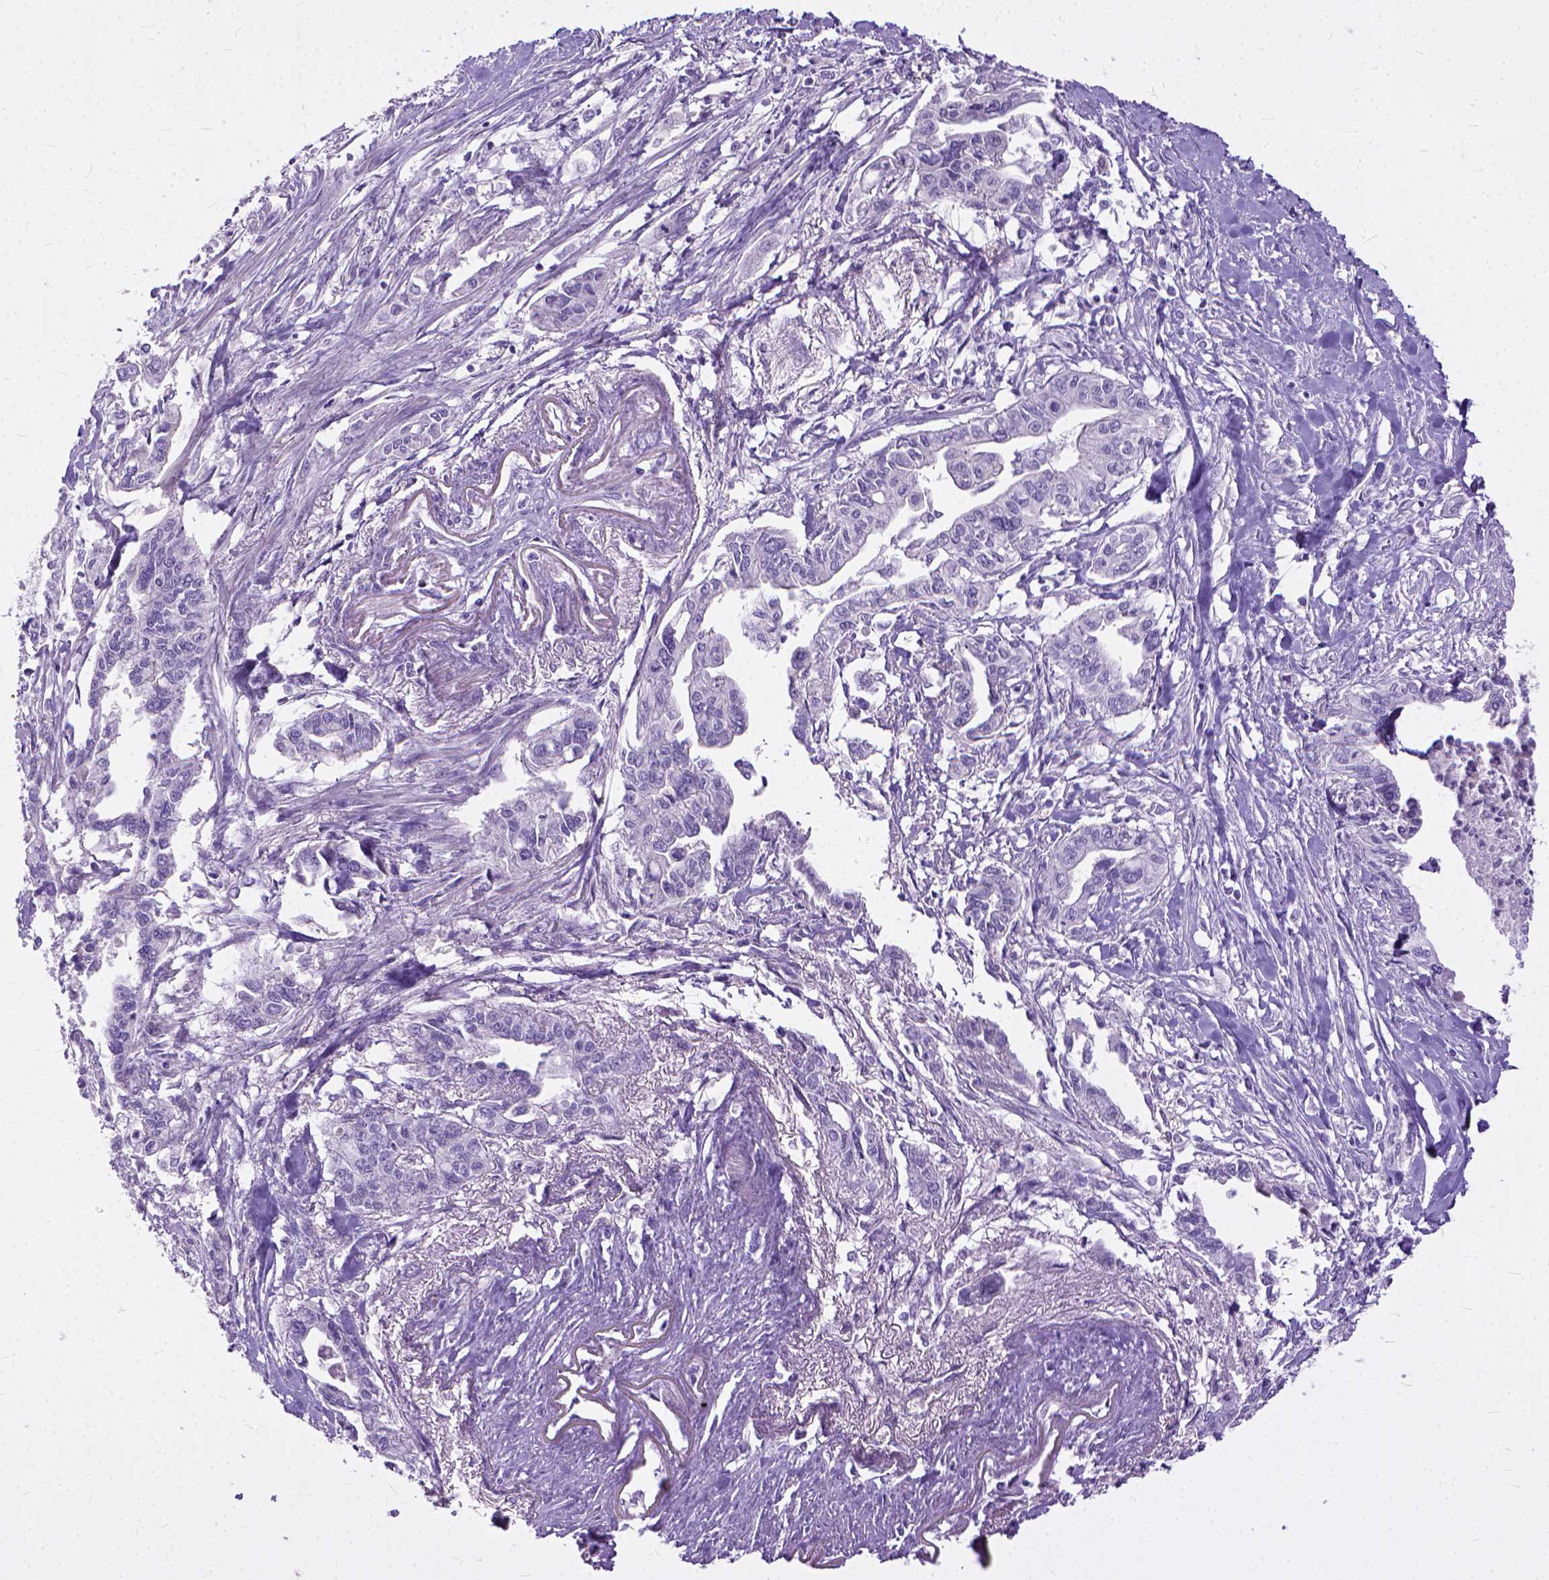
{"staining": {"intensity": "negative", "quantity": "none", "location": "none"}, "tissue": "pancreatic cancer", "cell_type": "Tumor cells", "image_type": "cancer", "snomed": [{"axis": "morphology", "description": "Adenocarcinoma, NOS"}, {"axis": "topography", "description": "Pancreas"}], "caption": "Immunohistochemistry (IHC) of human adenocarcinoma (pancreatic) shows no positivity in tumor cells.", "gene": "ADGRF1", "patient": {"sex": "male", "age": 60}}